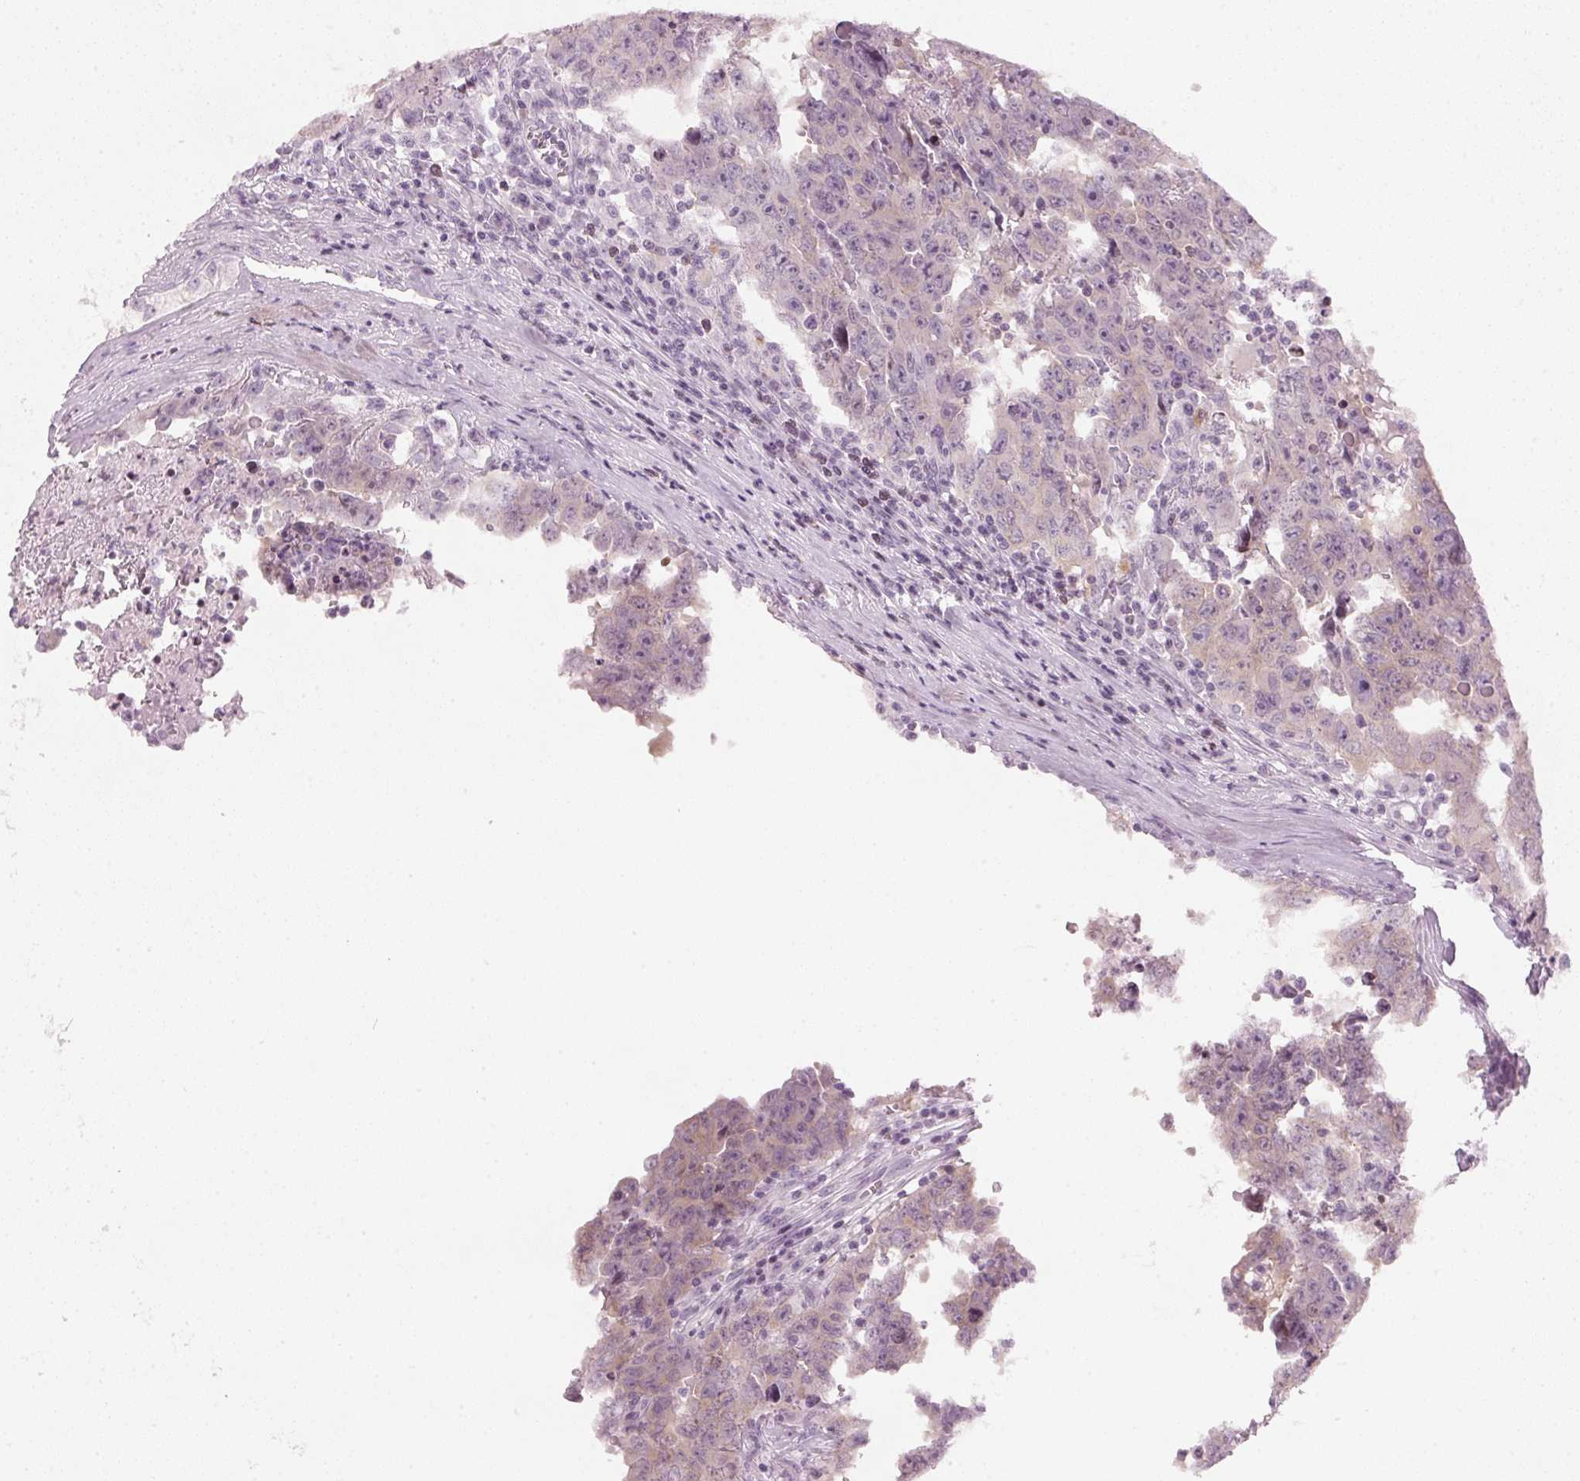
{"staining": {"intensity": "weak", "quantity": "<25%", "location": "cytoplasmic/membranous"}, "tissue": "testis cancer", "cell_type": "Tumor cells", "image_type": "cancer", "snomed": [{"axis": "morphology", "description": "Carcinoma, Embryonal, NOS"}, {"axis": "topography", "description": "Testis"}], "caption": "This is a image of immunohistochemistry (IHC) staining of testis embryonal carcinoma, which shows no staining in tumor cells.", "gene": "SFRP4", "patient": {"sex": "male", "age": 22}}